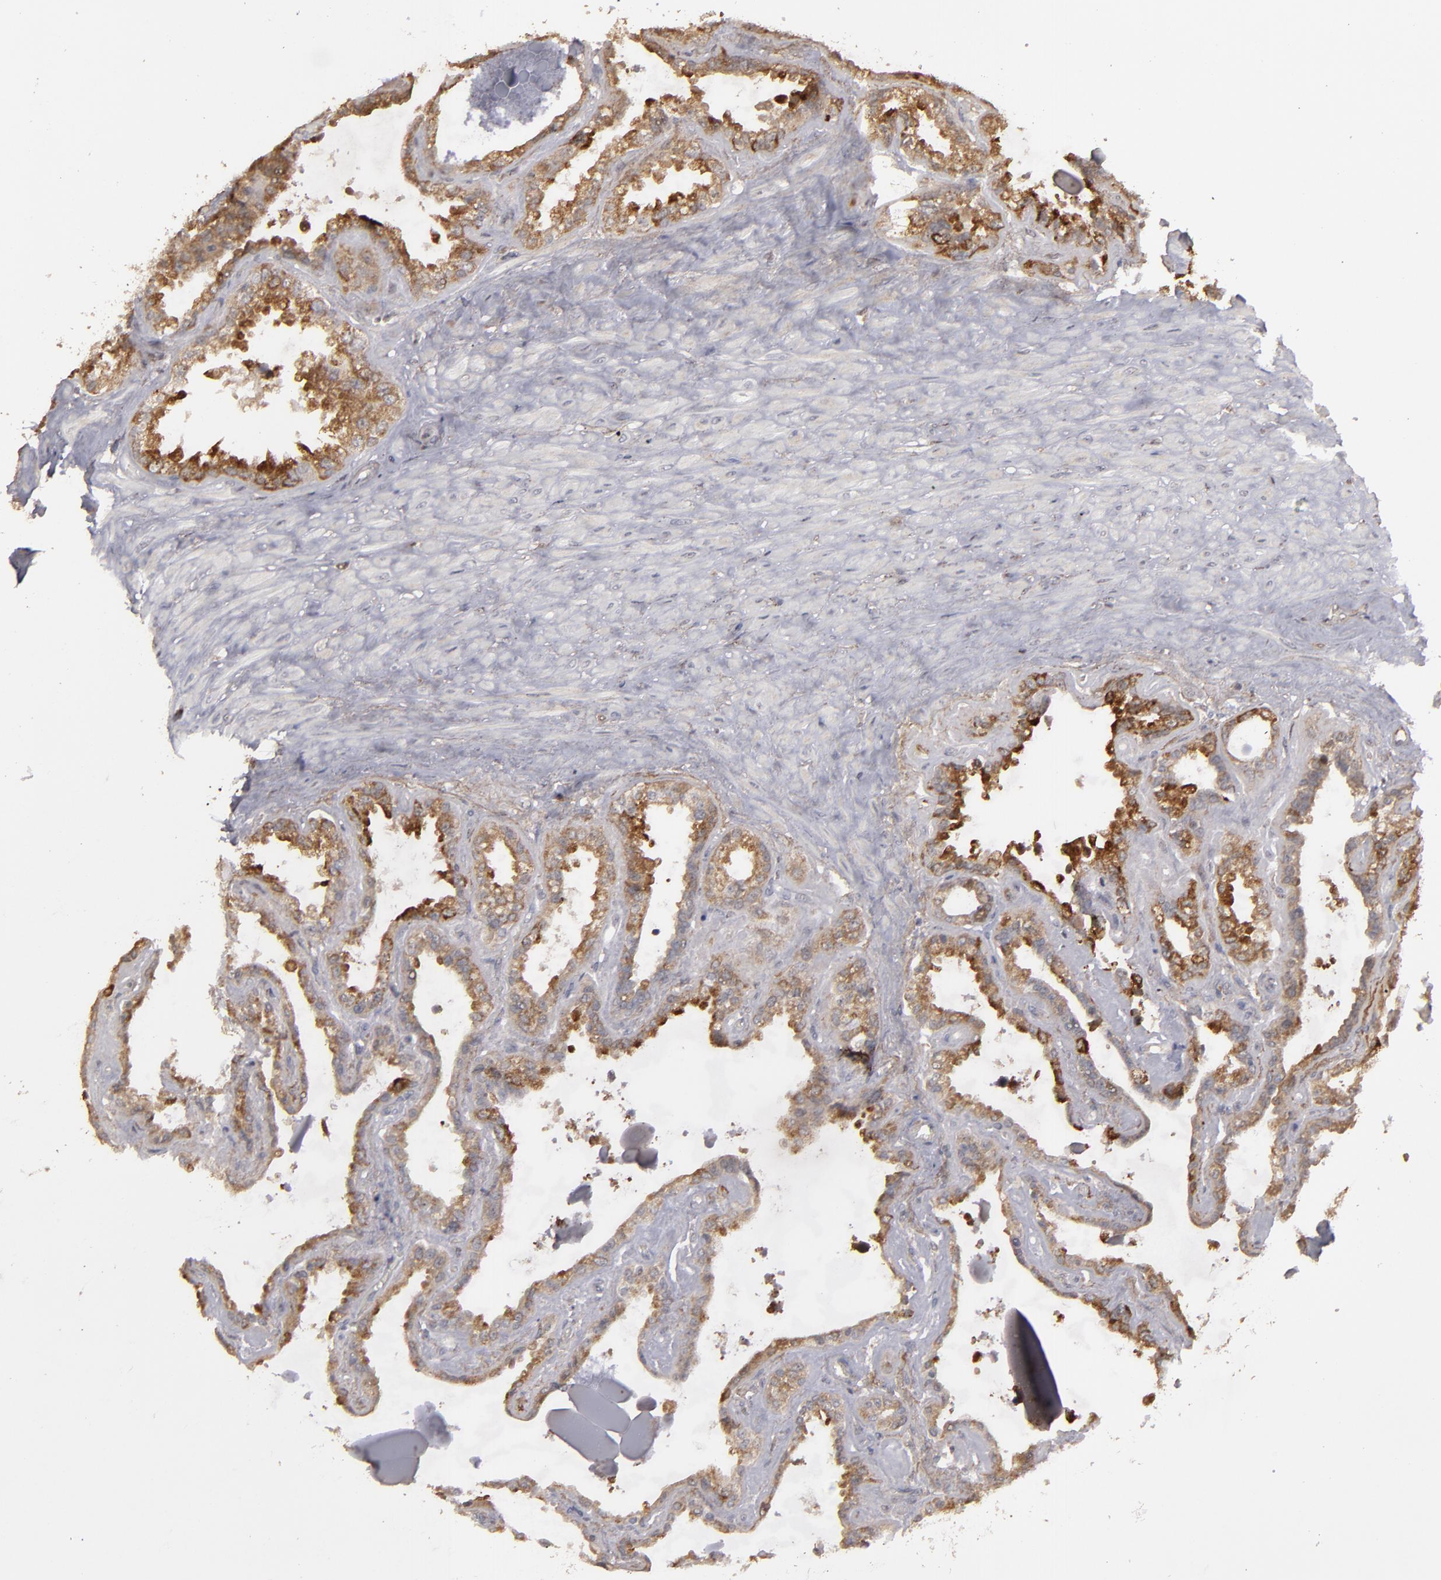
{"staining": {"intensity": "weak", "quantity": ">75%", "location": "cytoplasmic/membranous"}, "tissue": "seminal vesicle", "cell_type": "Glandular cells", "image_type": "normal", "snomed": [{"axis": "morphology", "description": "Normal tissue, NOS"}, {"axis": "morphology", "description": "Inflammation, NOS"}, {"axis": "topography", "description": "Urinary bladder"}, {"axis": "topography", "description": "Prostate"}, {"axis": "topography", "description": "Seminal veicle"}], "caption": "This micrograph reveals immunohistochemistry (IHC) staining of normal human seminal vesicle, with low weak cytoplasmic/membranous positivity in approximately >75% of glandular cells.", "gene": "CD55", "patient": {"sex": "male", "age": 82}}